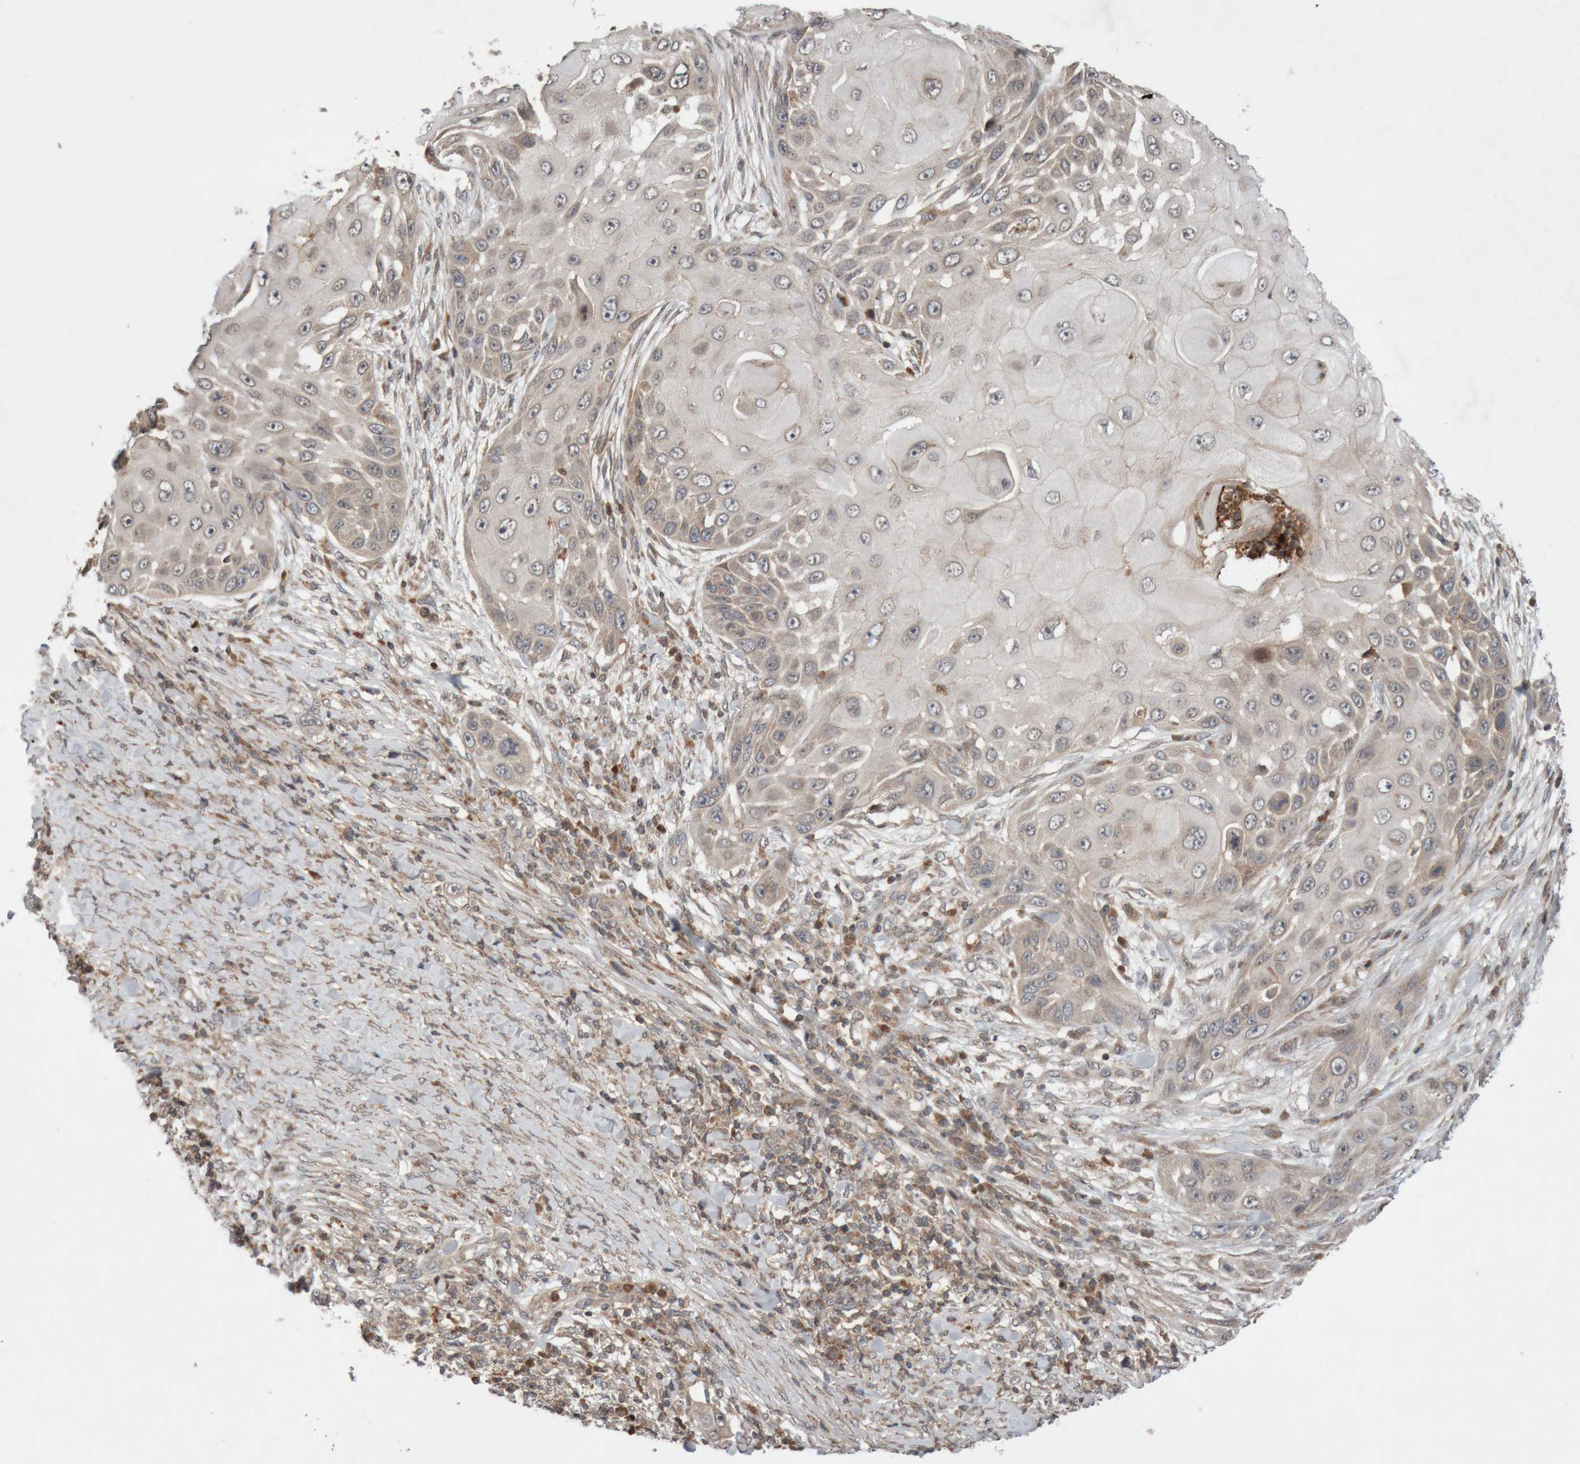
{"staining": {"intensity": "weak", "quantity": "25%-75%", "location": "cytoplasmic/membranous"}, "tissue": "skin cancer", "cell_type": "Tumor cells", "image_type": "cancer", "snomed": [{"axis": "morphology", "description": "Squamous cell carcinoma, NOS"}, {"axis": "topography", "description": "Skin"}], "caption": "Squamous cell carcinoma (skin) stained with a protein marker reveals weak staining in tumor cells.", "gene": "KIF21B", "patient": {"sex": "female", "age": 44}}